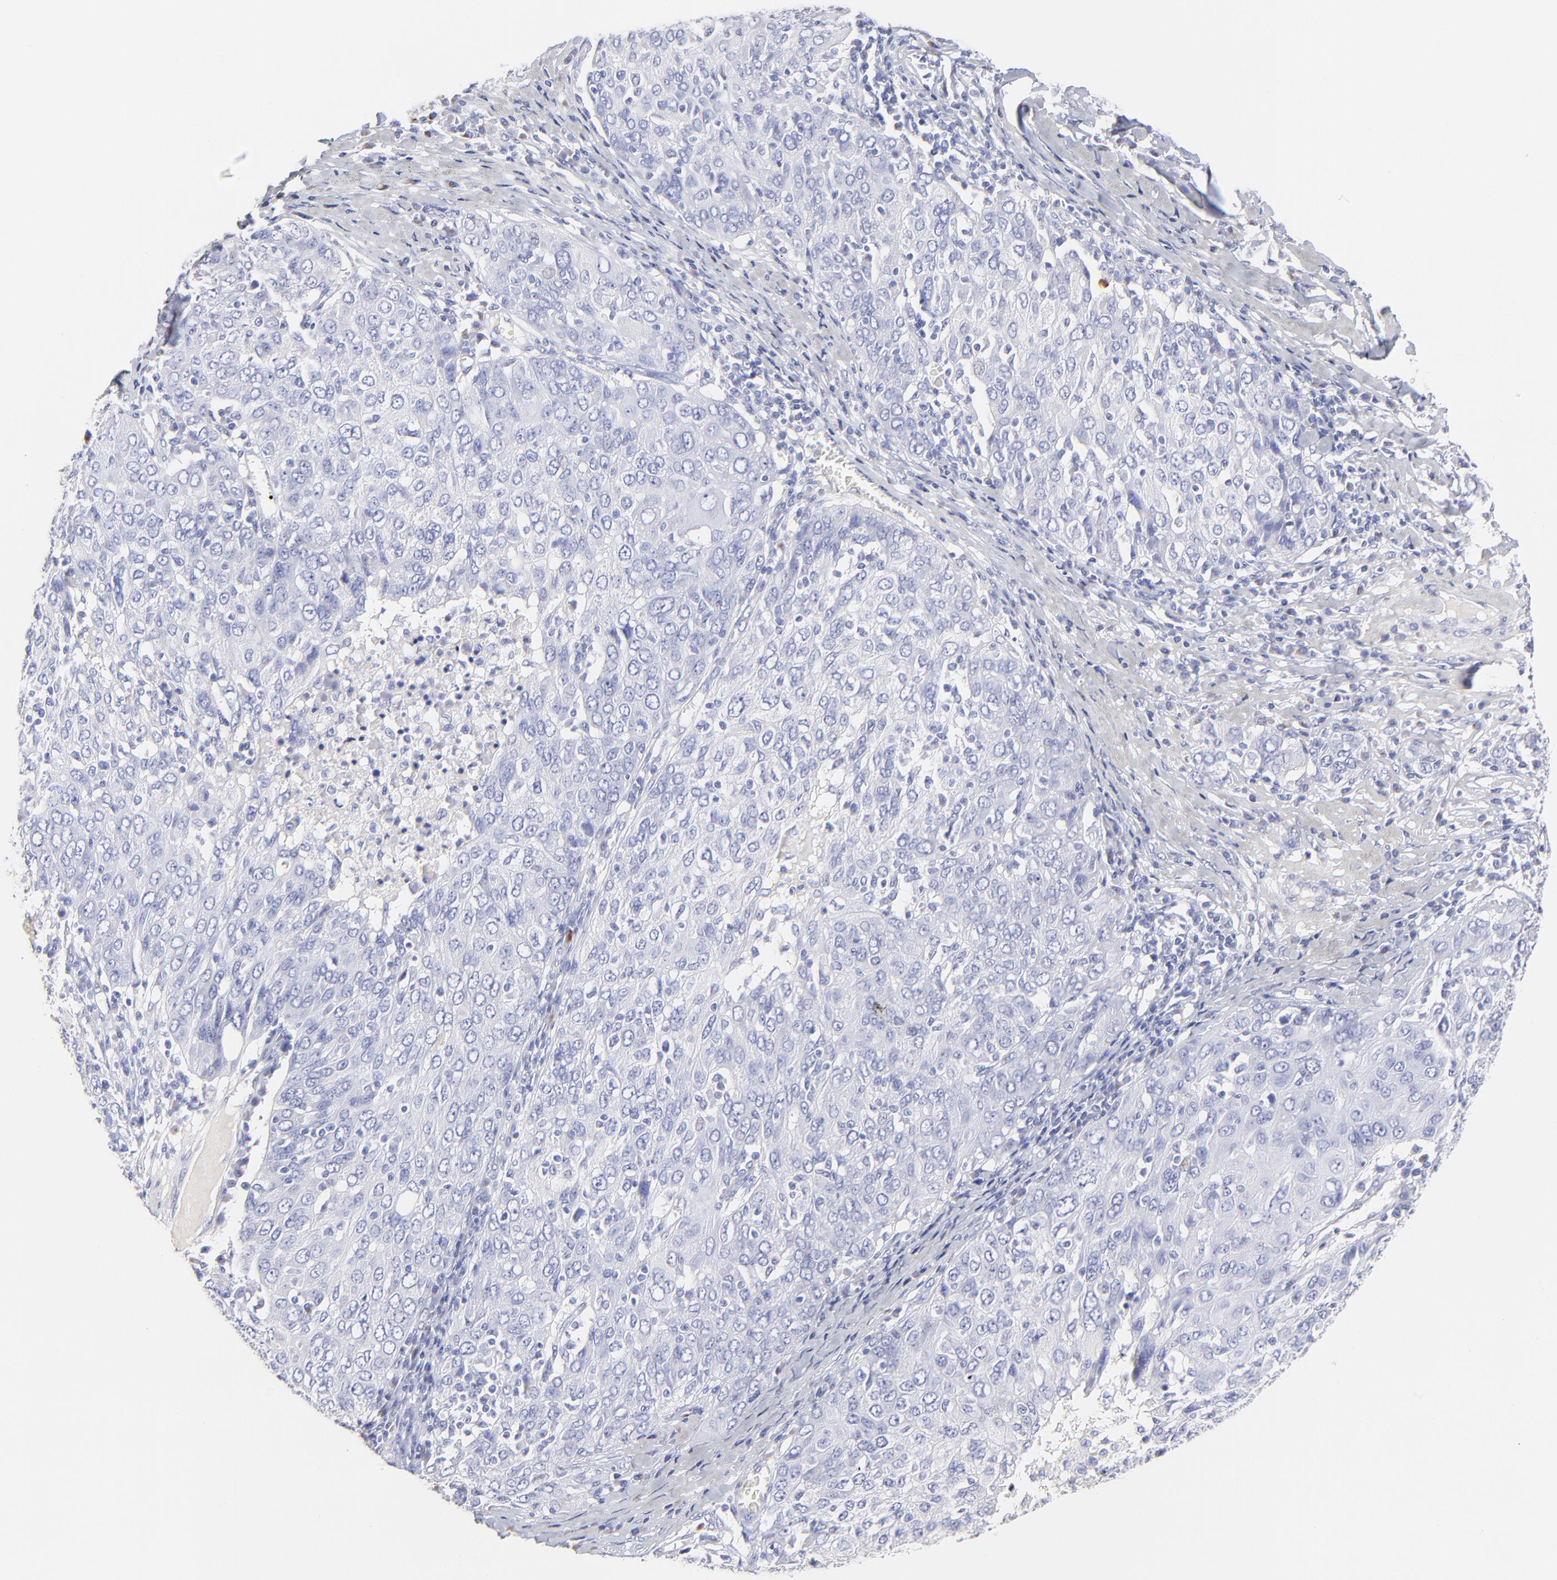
{"staining": {"intensity": "negative", "quantity": "none", "location": "none"}, "tissue": "ovarian cancer", "cell_type": "Tumor cells", "image_type": "cancer", "snomed": [{"axis": "morphology", "description": "Carcinoma, endometroid"}, {"axis": "topography", "description": "Ovary"}], "caption": "There is no significant staining in tumor cells of ovarian cancer (endometroid carcinoma). Nuclei are stained in blue.", "gene": "ASB9", "patient": {"sex": "female", "age": 50}}